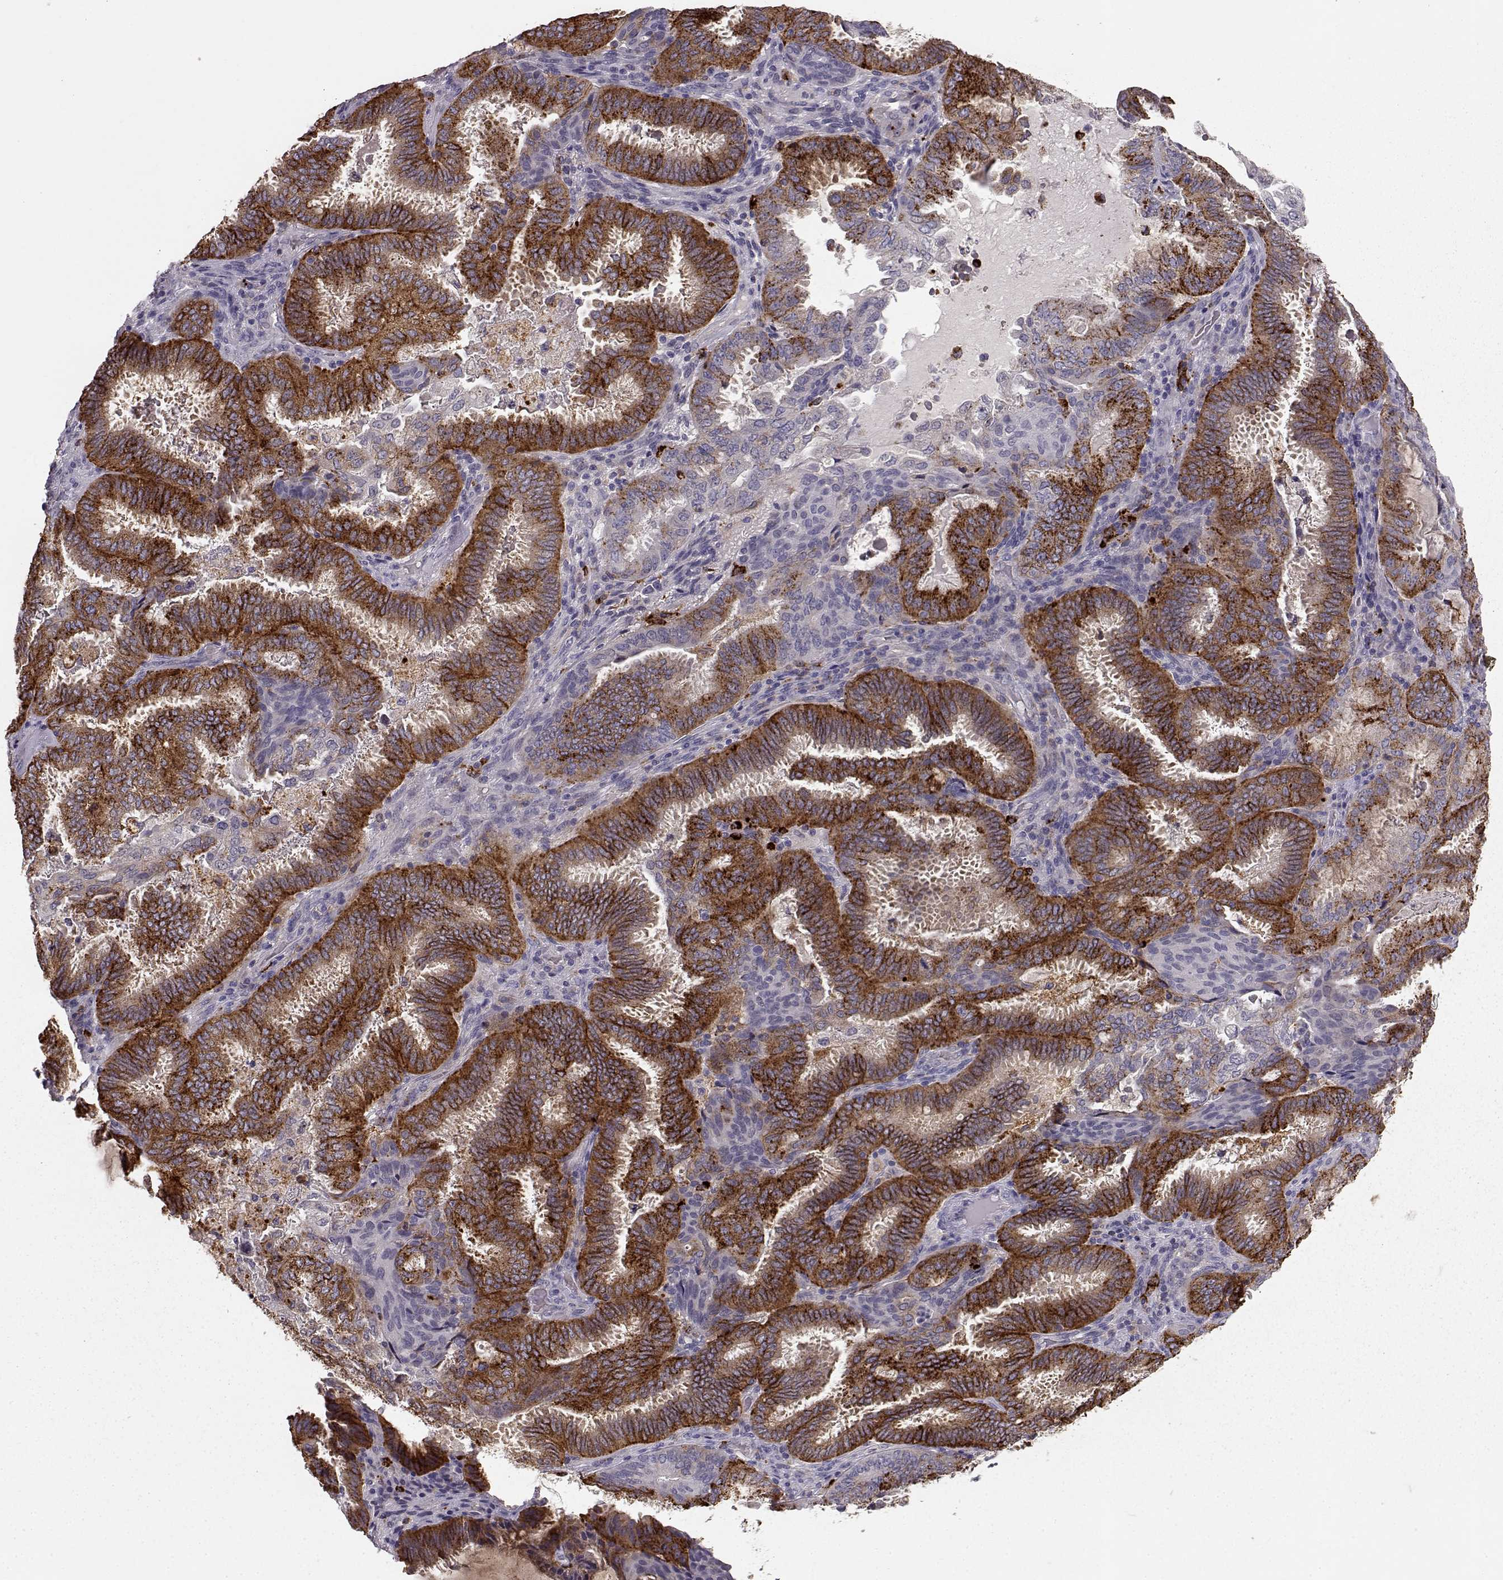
{"staining": {"intensity": "moderate", "quantity": ">75%", "location": "cytoplasmic/membranous"}, "tissue": "ovarian cancer", "cell_type": "Tumor cells", "image_type": "cancer", "snomed": [{"axis": "morphology", "description": "Carcinoma, endometroid"}, {"axis": "topography", "description": "Ovary"}], "caption": "Ovarian endometroid carcinoma tissue demonstrates moderate cytoplasmic/membranous expression in about >75% of tumor cells", "gene": "CCNF", "patient": {"sex": "female", "age": 41}}